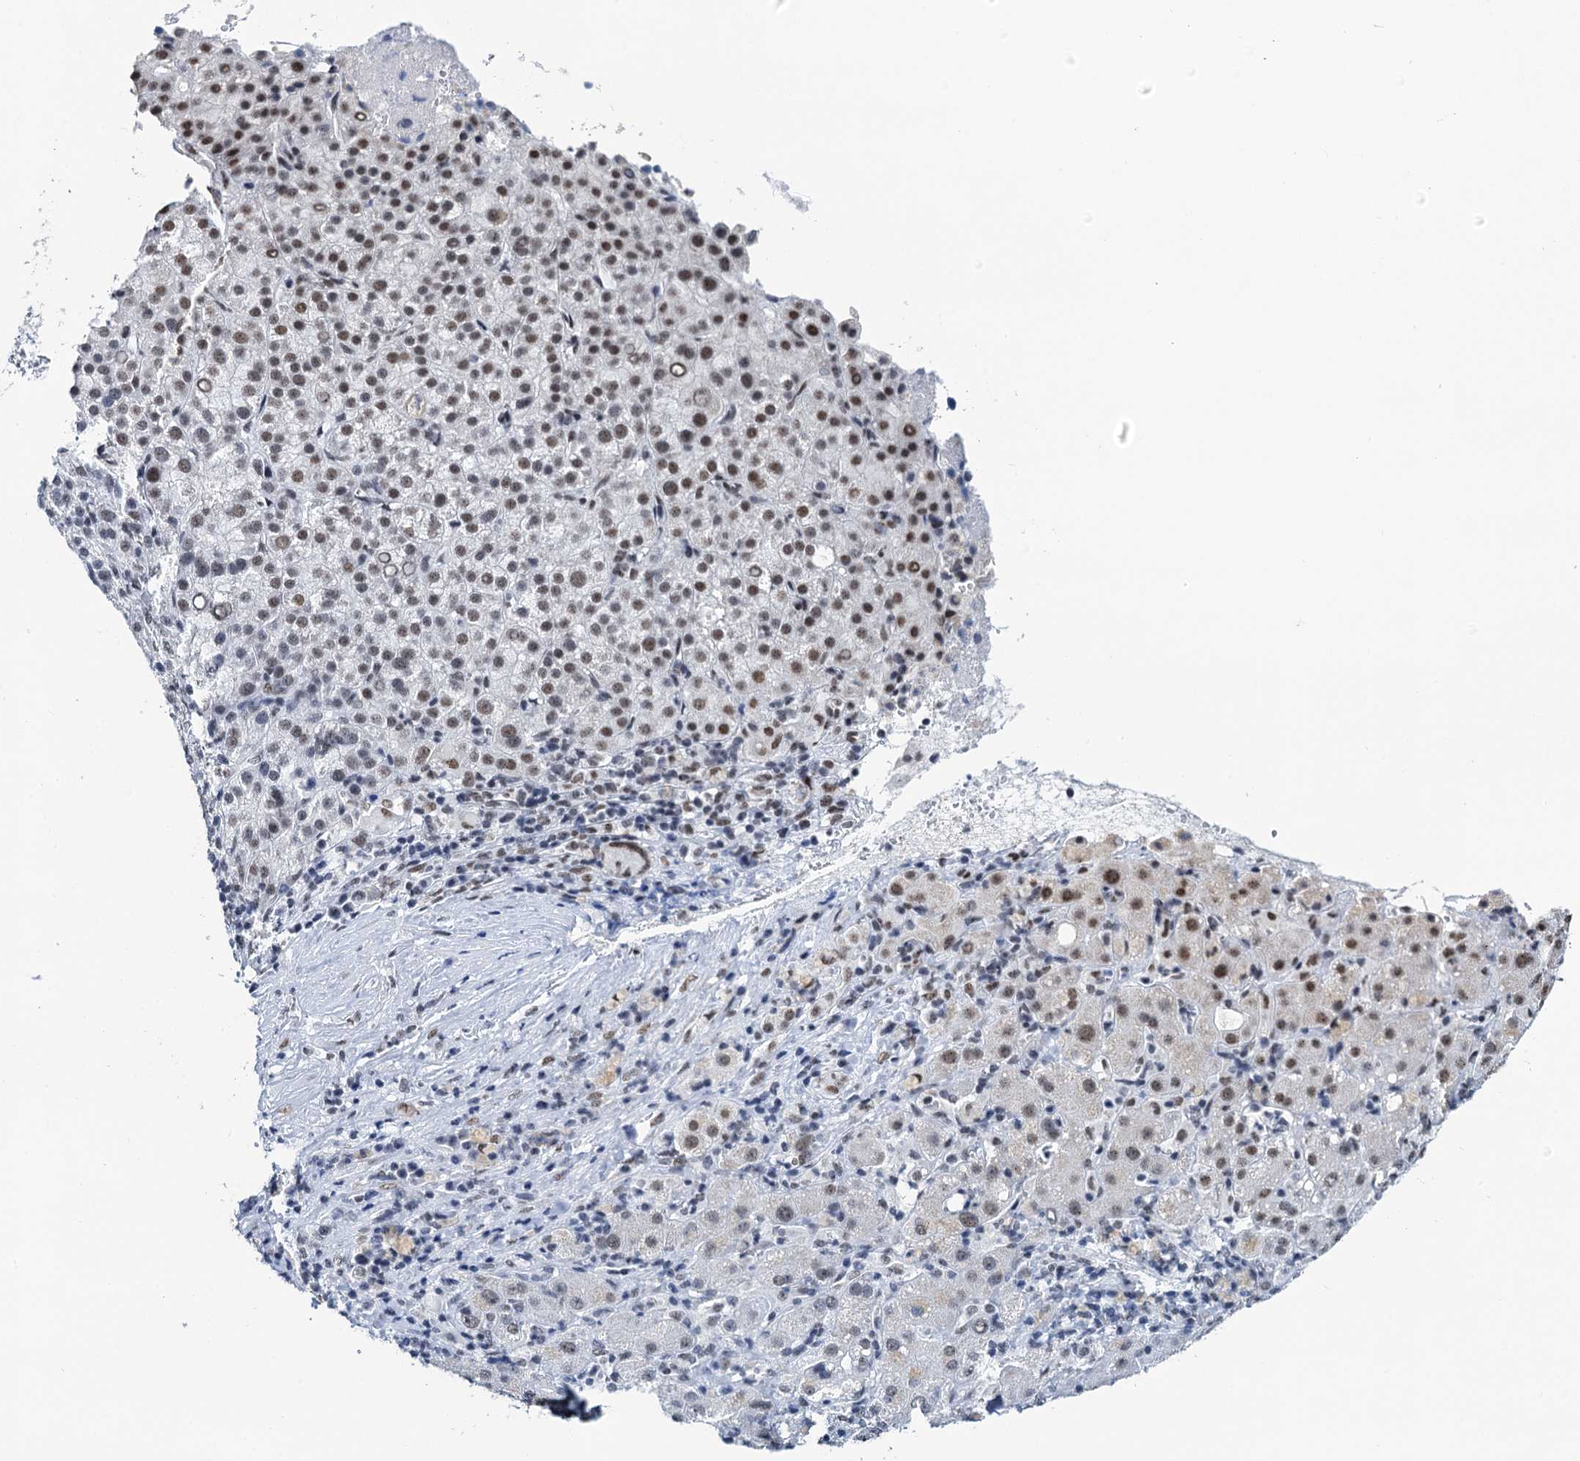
{"staining": {"intensity": "moderate", "quantity": "25%-75%", "location": "nuclear"}, "tissue": "liver cancer", "cell_type": "Tumor cells", "image_type": "cancer", "snomed": [{"axis": "morphology", "description": "Carcinoma, Hepatocellular, NOS"}, {"axis": "topography", "description": "Liver"}], "caption": "Immunohistochemistry (DAB (3,3'-diaminobenzidine)) staining of liver hepatocellular carcinoma exhibits moderate nuclear protein positivity in approximately 25%-75% of tumor cells.", "gene": "SLTM", "patient": {"sex": "female", "age": 58}}